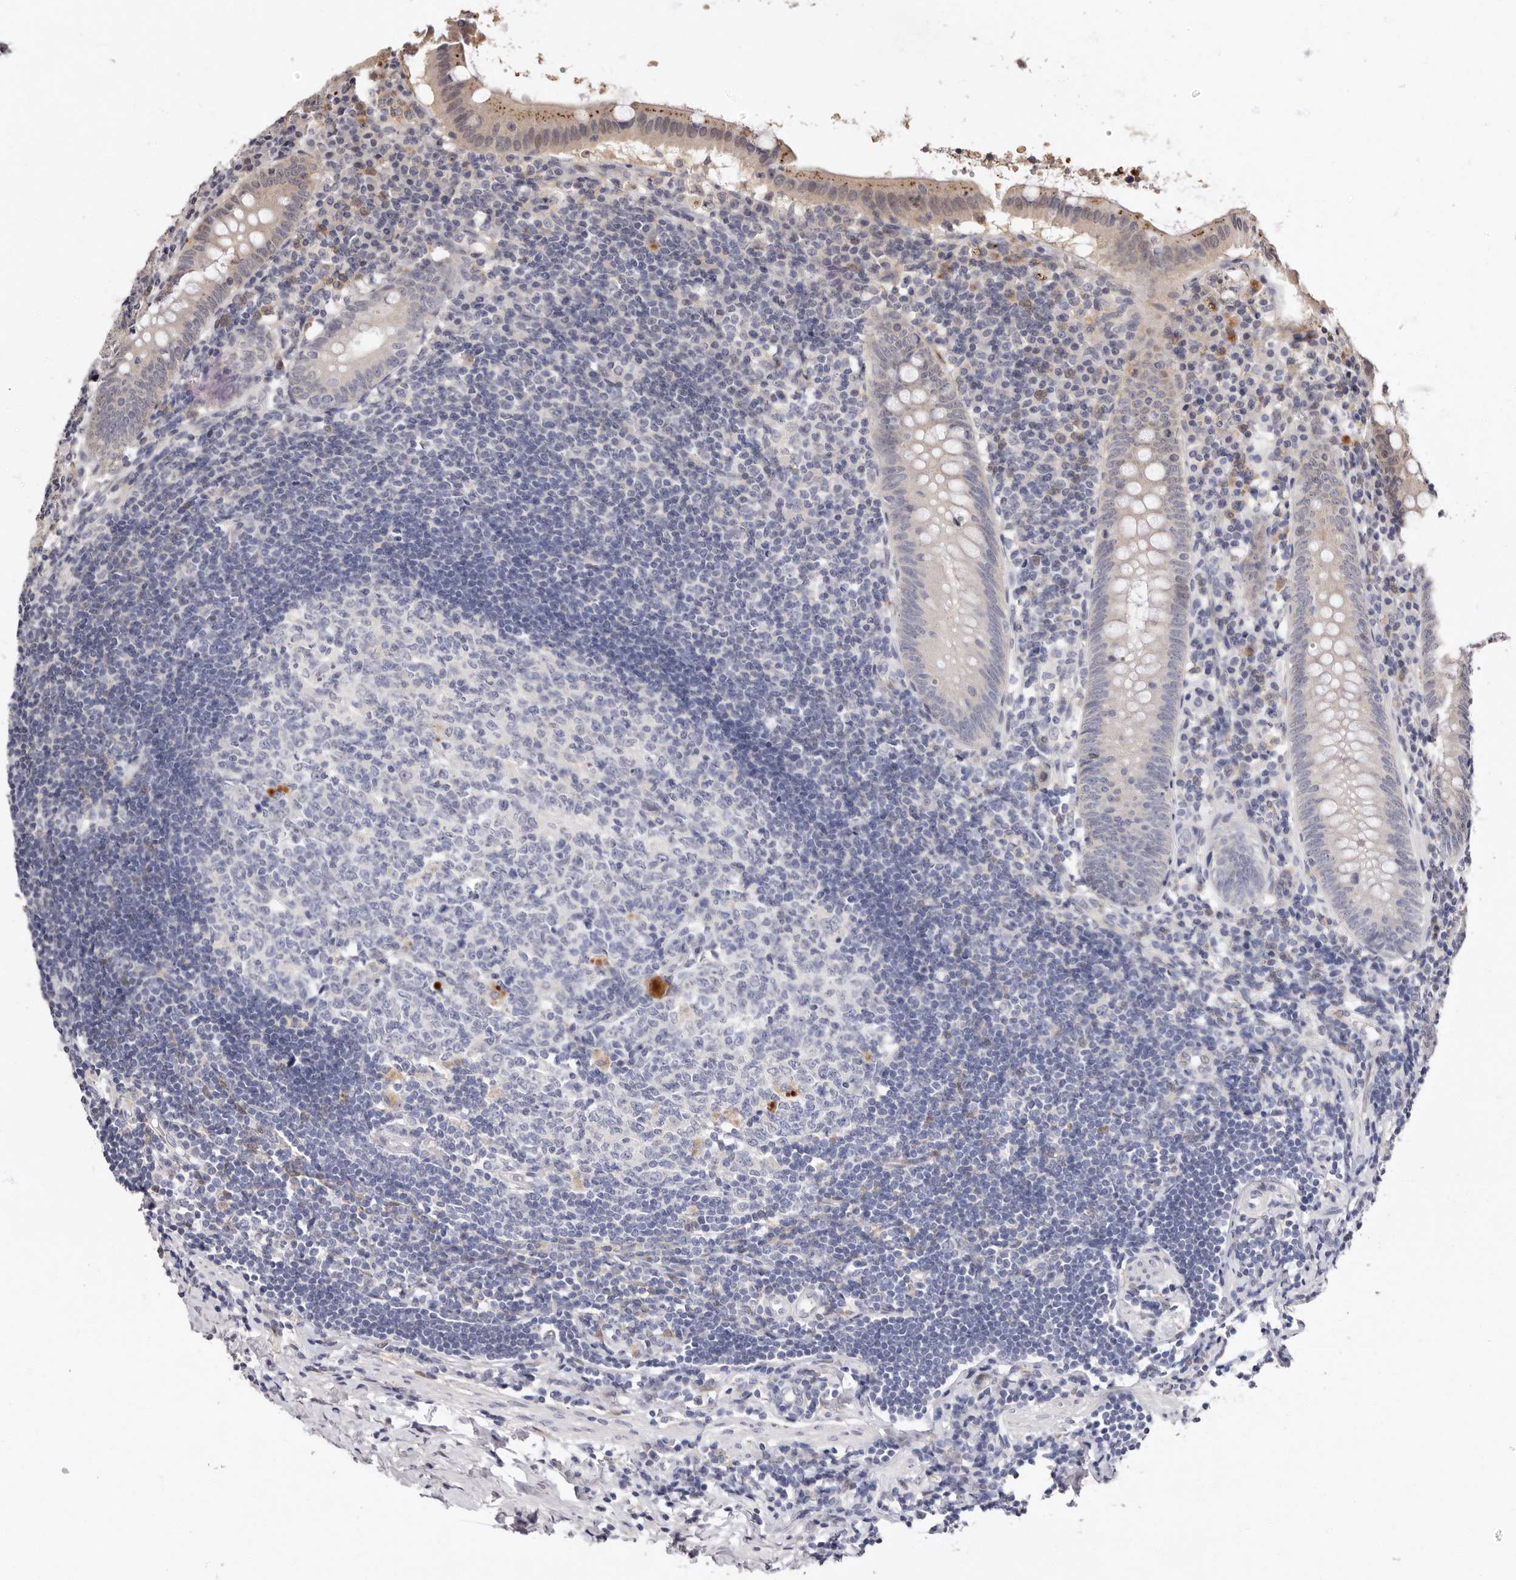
{"staining": {"intensity": "moderate", "quantity": "<25%", "location": "cytoplasmic/membranous"}, "tissue": "appendix", "cell_type": "Glandular cells", "image_type": "normal", "snomed": [{"axis": "morphology", "description": "Normal tissue, NOS"}, {"axis": "topography", "description": "Appendix"}], "caption": "High-power microscopy captured an immunohistochemistry (IHC) histopathology image of normal appendix, revealing moderate cytoplasmic/membranous positivity in approximately <25% of glandular cells.", "gene": "SULT1E1", "patient": {"sex": "female", "age": 54}}